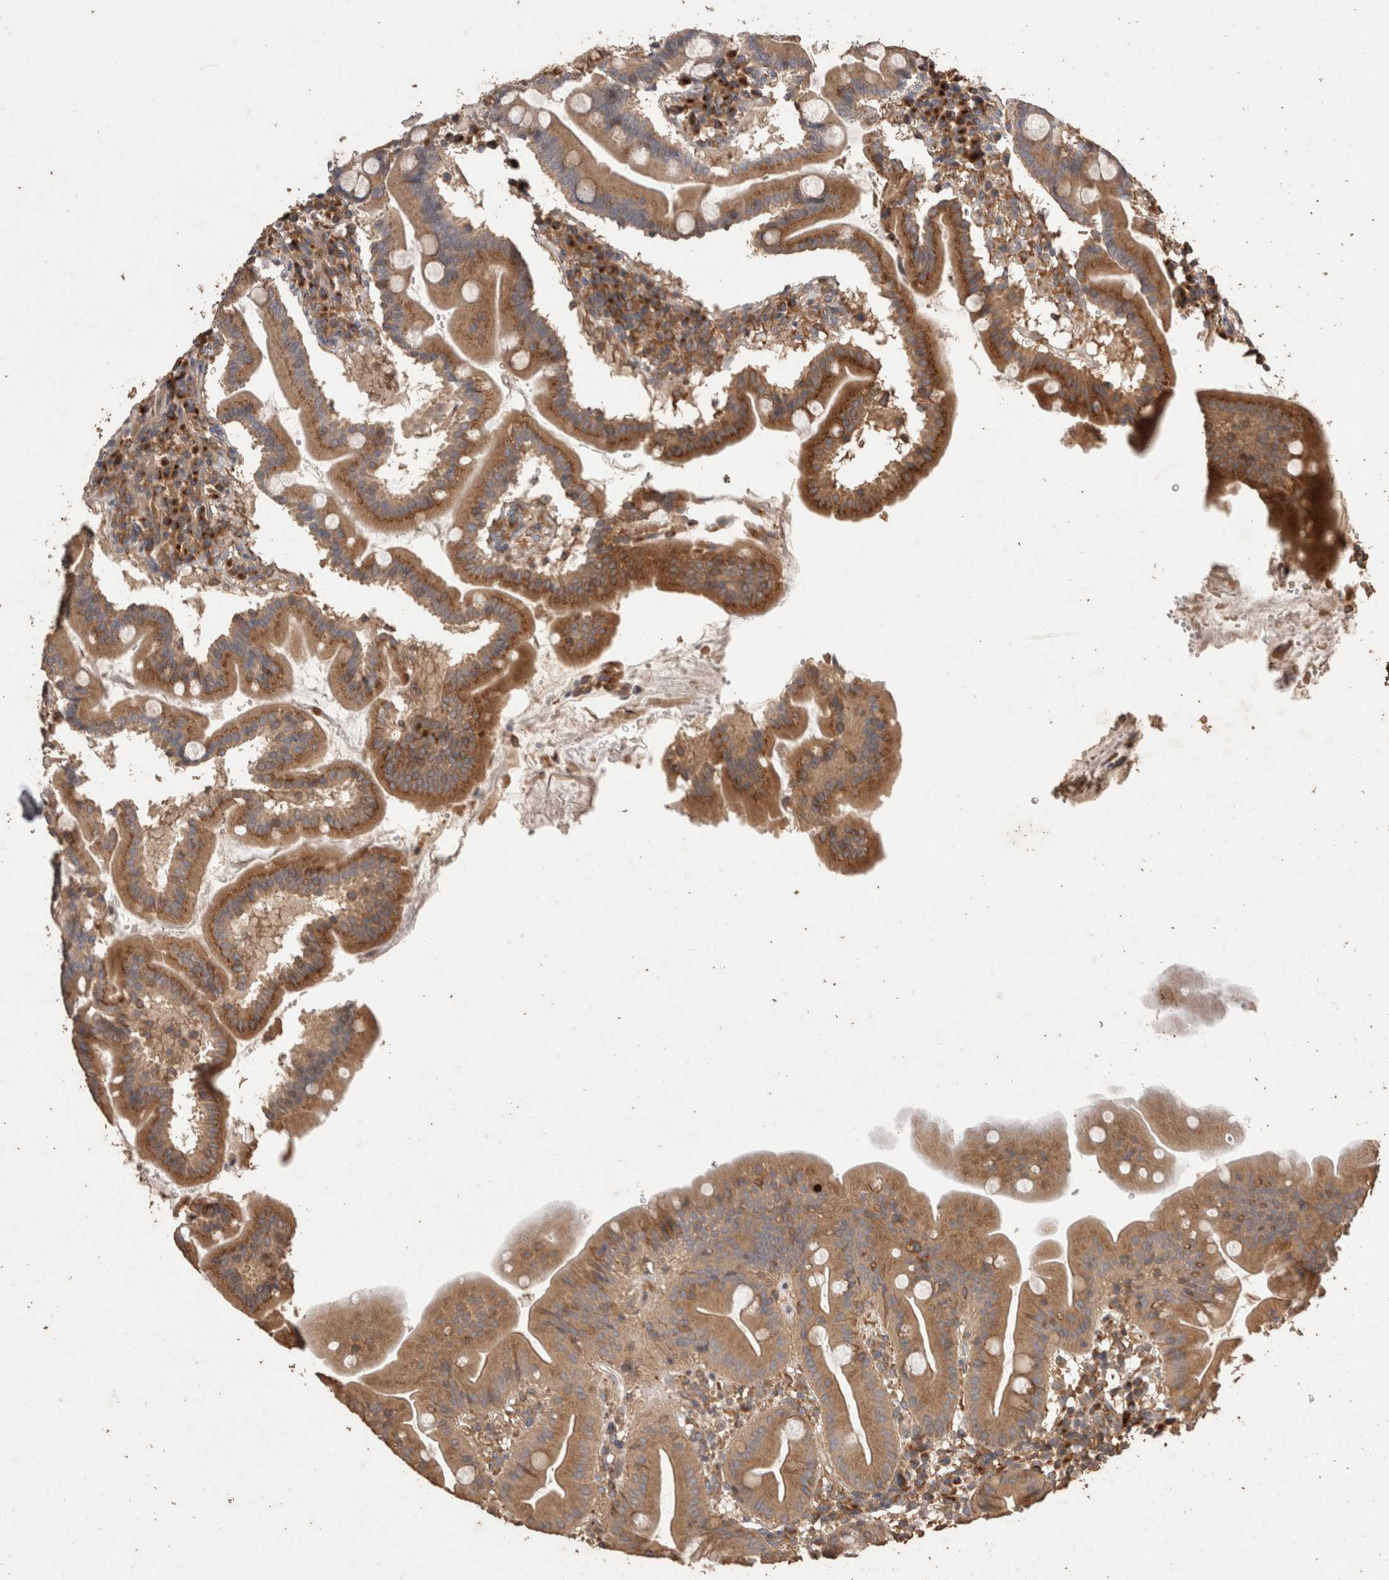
{"staining": {"intensity": "strong", "quantity": ">75%", "location": "cytoplasmic/membranous"}, "tissue": "duodenum", "cell_type": "Glandular cells", "image_type": "normal", "snomed": [{"axis": "morphology", "description": "Normal tissue, NOS"}, {"axis": "topography", "description": "Duodenum"}], "caption": "Duodenum stained with IHC shows strong cytoplasmic/membranous staining in about >75% of glandular cells. The protein of interest is stained brown, and the nuclei are stained in blue (DAB (3,3'-diaminobenzidine) IHC with brightfield microscopy, high magnification).", "gene": "SNX31", "patient": {"sex": "male", "age": 50}}